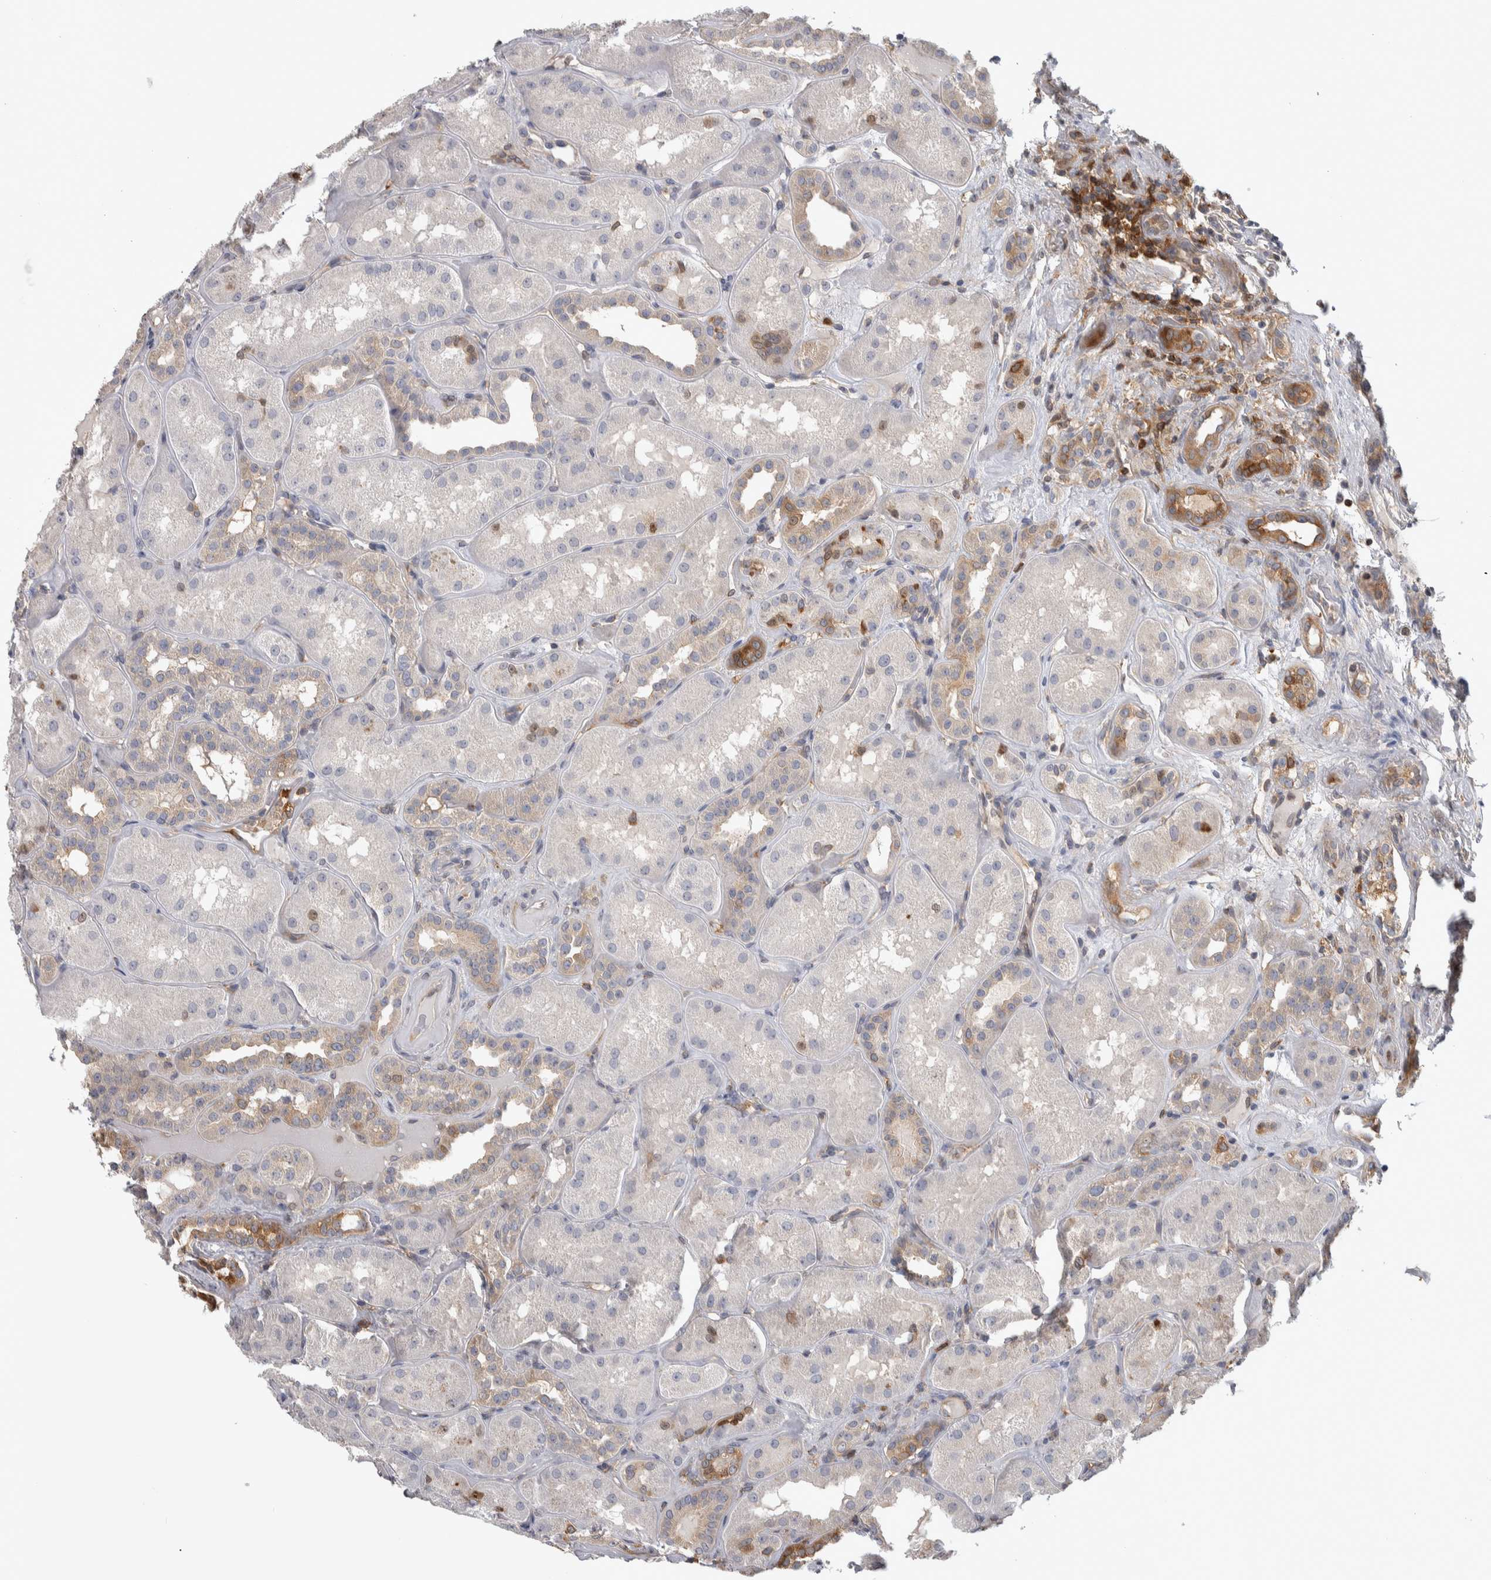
{"staining": {"intensity": "moderate", "quantity": "<25%", "location": "cytoplasmic/membranous"}, "tissue": "renal cancer", "cell_type": "Tumor cells", "image_type": "cancer", "snomed": [{"axis": "morphology", "description": "Normal tissue, NOS"}, {"axis": "morphology", "description": "Adenocarcinoma, NOS"}, {"axis": "topography", "description": "Kidney"}], "caption": "High-power microscopy captured an immunohistochemistry (IHC) photomicrograph of renal adenocarcinoma, revealing moderate cytoplasmic/membranous positivity in approximately <25% of tumor cells.", "gene": "NFKB2", "patient": {"sex": "female", "age": 72}}